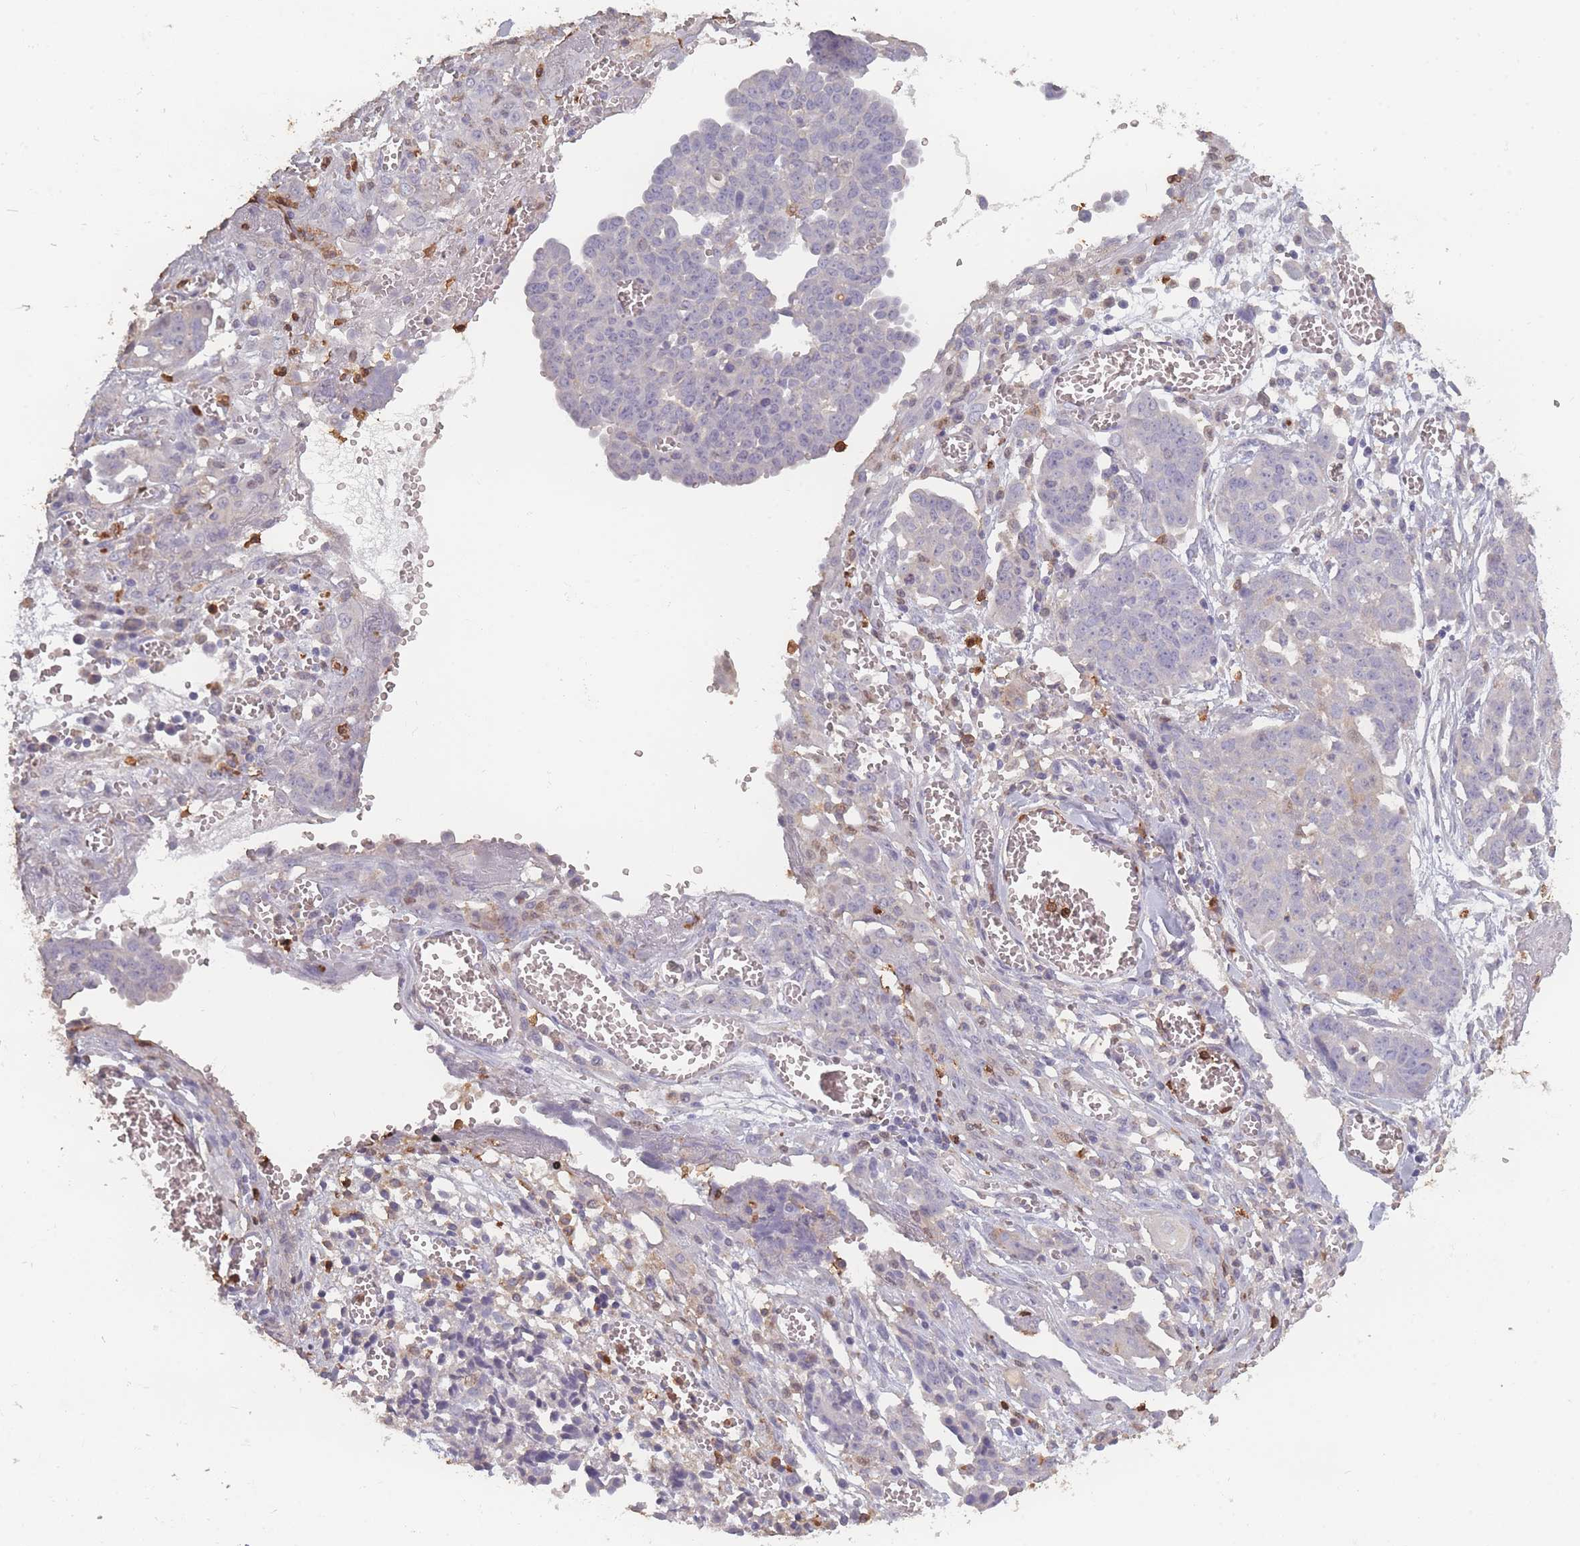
{"staining": {"intensity": "negative", "quantity": "none", "location": "none"}, "tissue": "ovarian cancer", "cell_type": "Tumor cells", "image_type": "cancer", "snomed": [{"axis": "morphology", "description": "Cystadenocarcinoma, serous, NOS"}, {"axis": "topography", "description": "Soft tissue"}, {"axis": "topography", "description": "Ovary"}], "caption": "A high-resolution image shows immunohistochemistry (IHC) staining of ovarian cancer (serous cystadenocarcinoma), which displays no significant expression in tumor cells. The staining is performed using DAB (3,3'-diaminobenzidine) brown chromogen with nuclei counter-stained in using hematoxylin.", "gene": "BST1", "patient": {"sex": "female", "age": 57}}